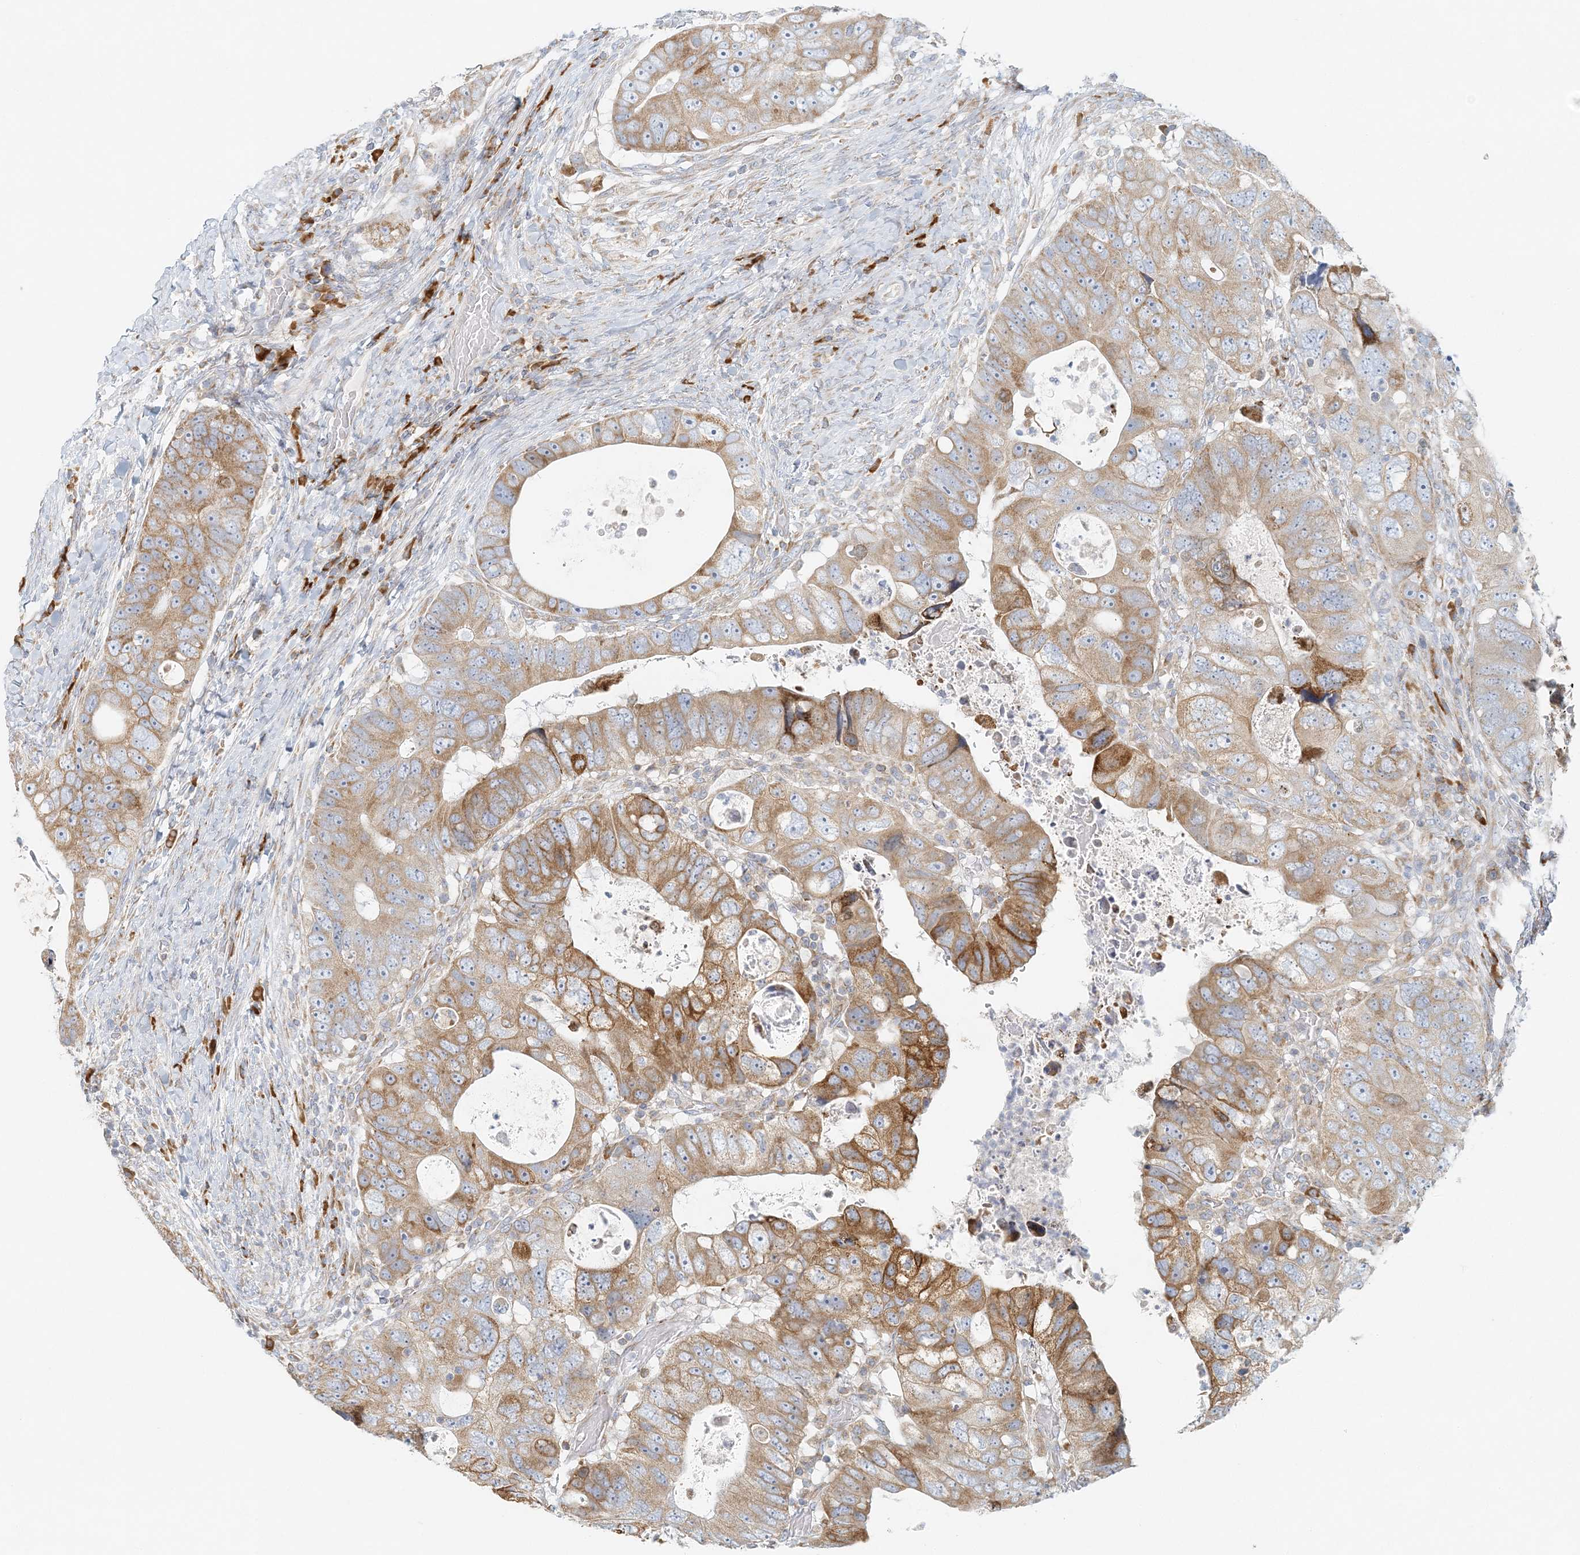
{"staining": {"intensity": "moderate", "quantity": ">75%", "location": "cytoplasmic/membranous"}, "tissue": "colorectal cancer", "cell_type": "Tumor cells", "image_type": "cancer", "snomed": [{"axis": "morphology", "description": "Adenocarcinoma, NOS"}, {"axis": "topography", "description": "Rectum"}], "caption": "Protein staining by IHC demonstrates moderate cytoplasmic/membranous positivity in approximately >75% of tumor cells in colorectal adenocarcinoma.", "gene": "STK11IP", "patient": {"sex": "male", "age": 59}}